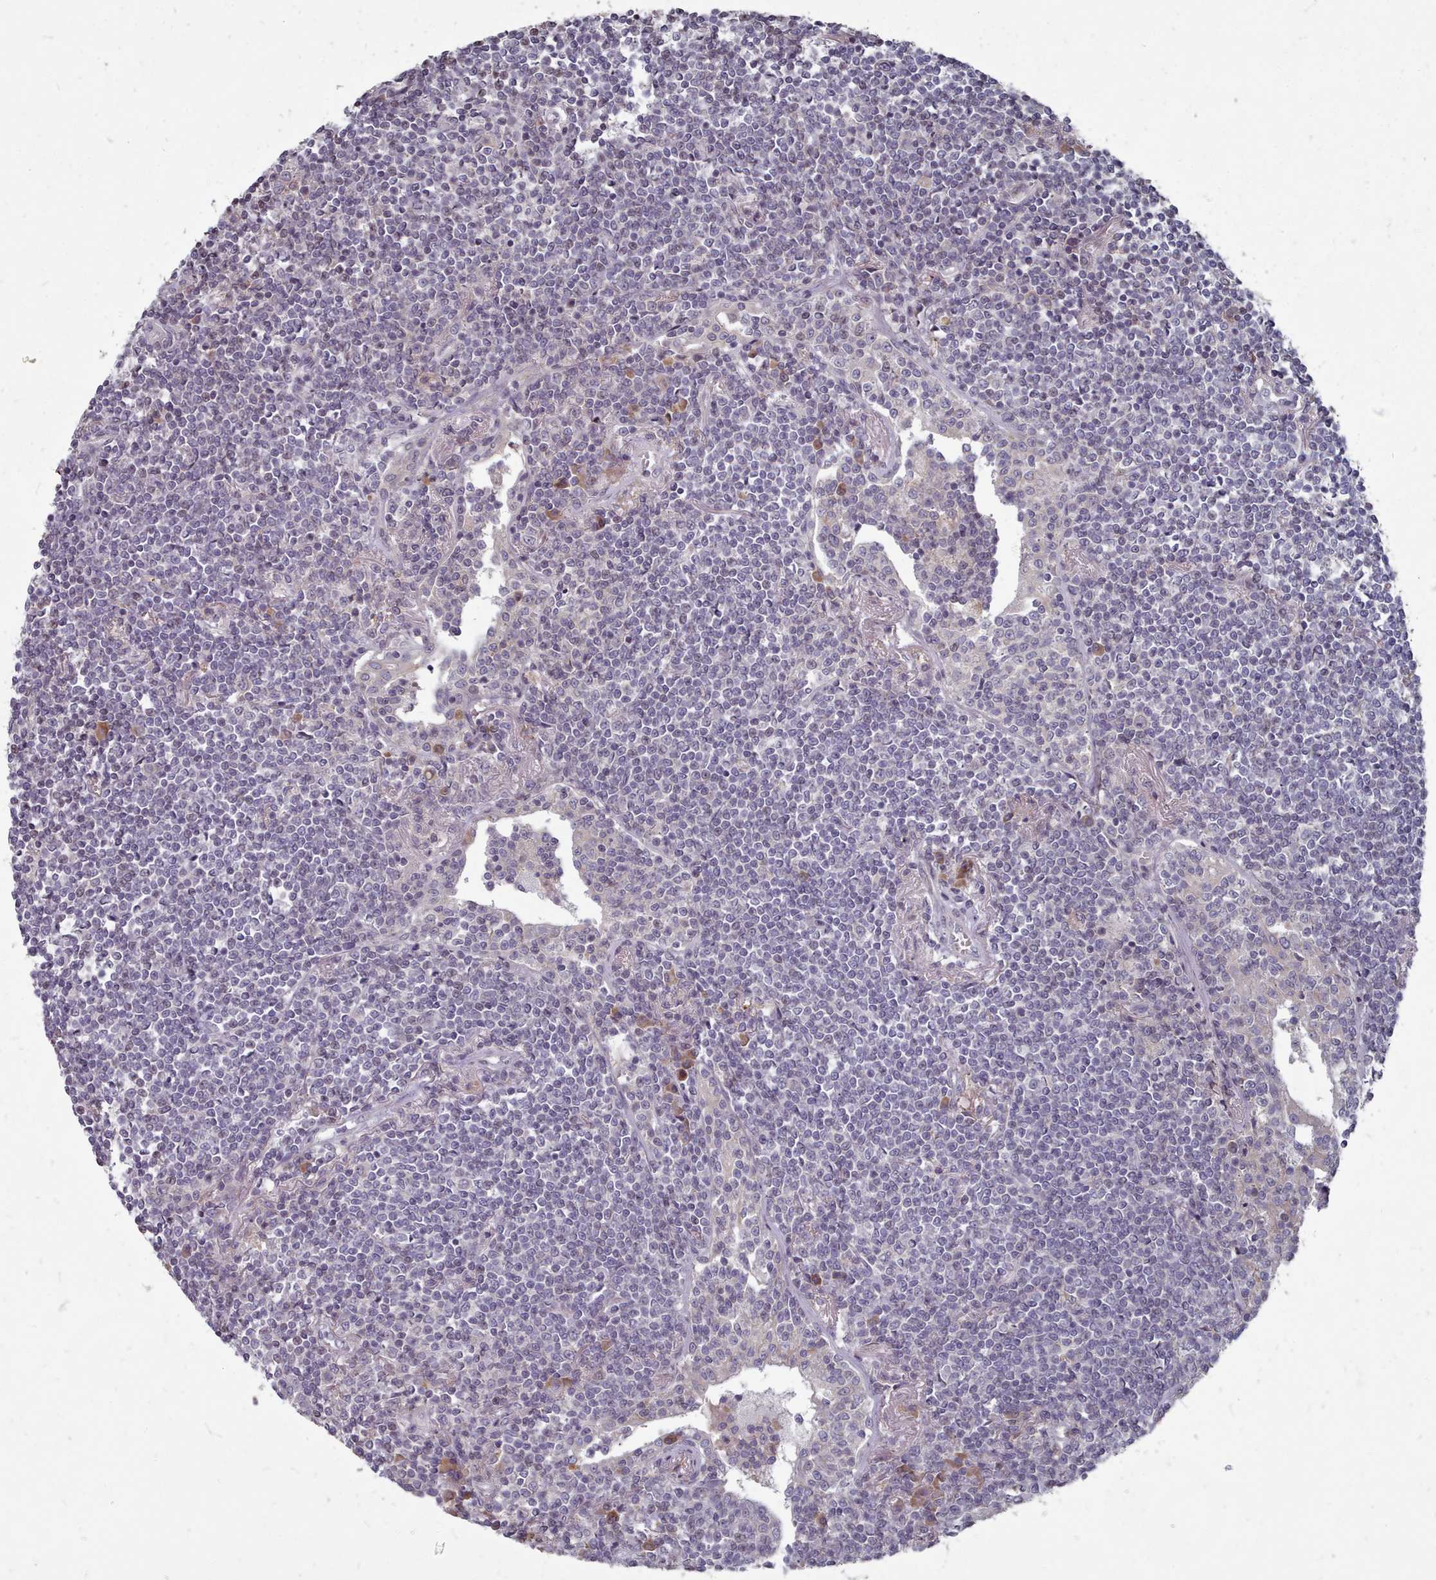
{"staining": {"intensity": "negative", "quantity": "none", "location": "none"}, "tissue": "lymphoma", "cell_type": "Tumor cells", "image_type": "cancer", "snomed": [{"axis": "morphology", "description": "Malignant lymphoma, non-Hodgkin's type, Low grade"}, {"axis": "topography", "description": "Lung"}], "caption": "This photomicrograph is of lymphoma stained with immunohistochemistry to label a protein in brown with the nuclei are counter-stained blue. There is no expression in tumor cells.", "gene": "ACKR3", "patient": {"sex": "female", "age": 71}}